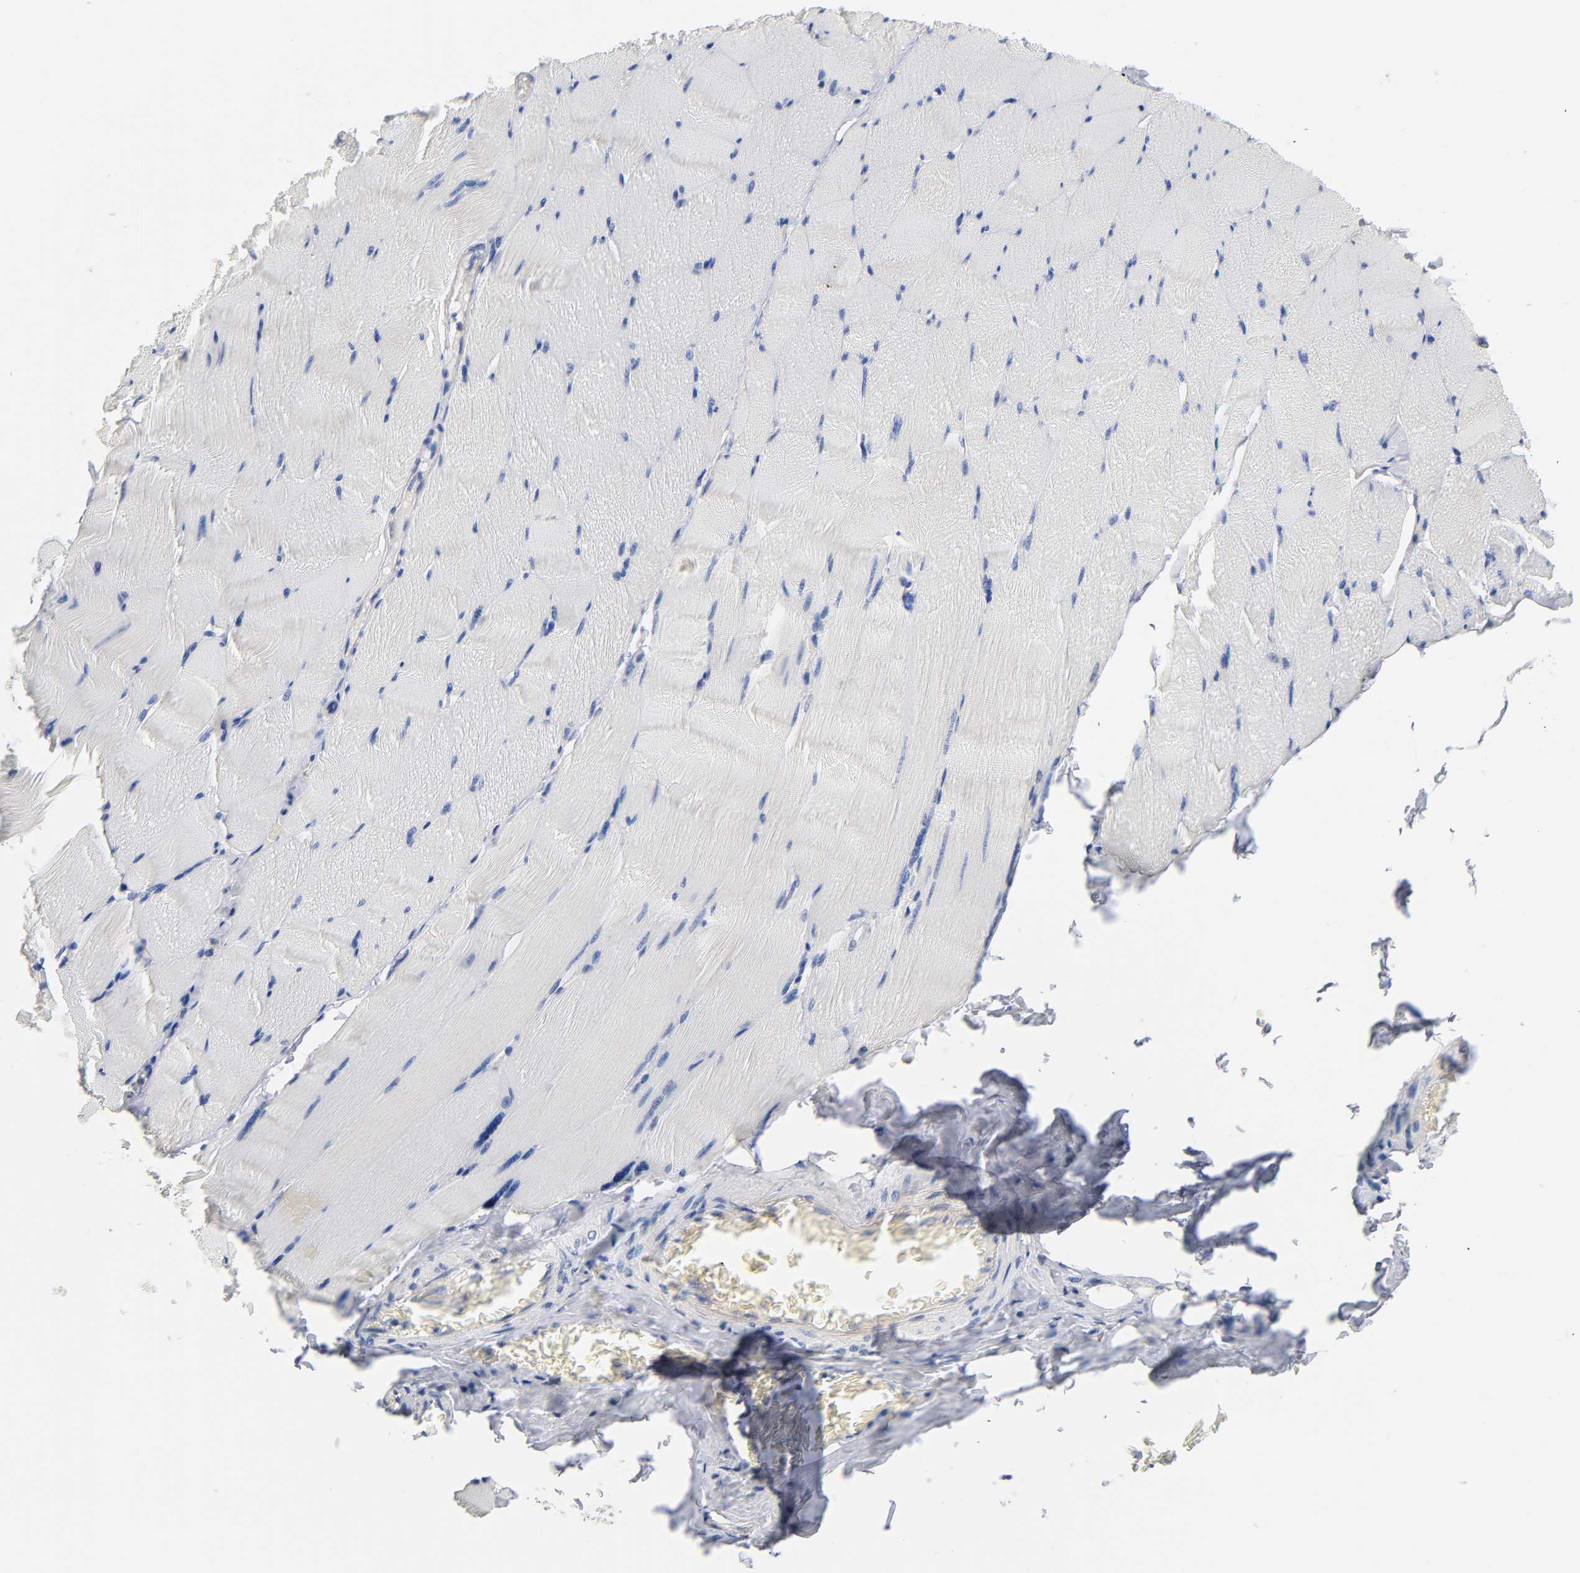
{"staining": {"intensity": "negative", "quantity": "none", "location": "none"}, "tissue": "skeletal muscle", "cell_type": "Myocytes", "image_type": "normal", "snomed": [{"axis": "morphology", "description": "Normal tissue, NOS"}, {"axis": "topography", "description": "Skeletal muscle"}], "caption": "IHC of normal skeletal muscle demonstrates no staining in myocytes. (DAB (3,3'-diaminobenzidine) immunohistochemistry with hematoxylin counter stain).", "gene": "MALT1", "patient": {"sex": "male", "age": 62}}